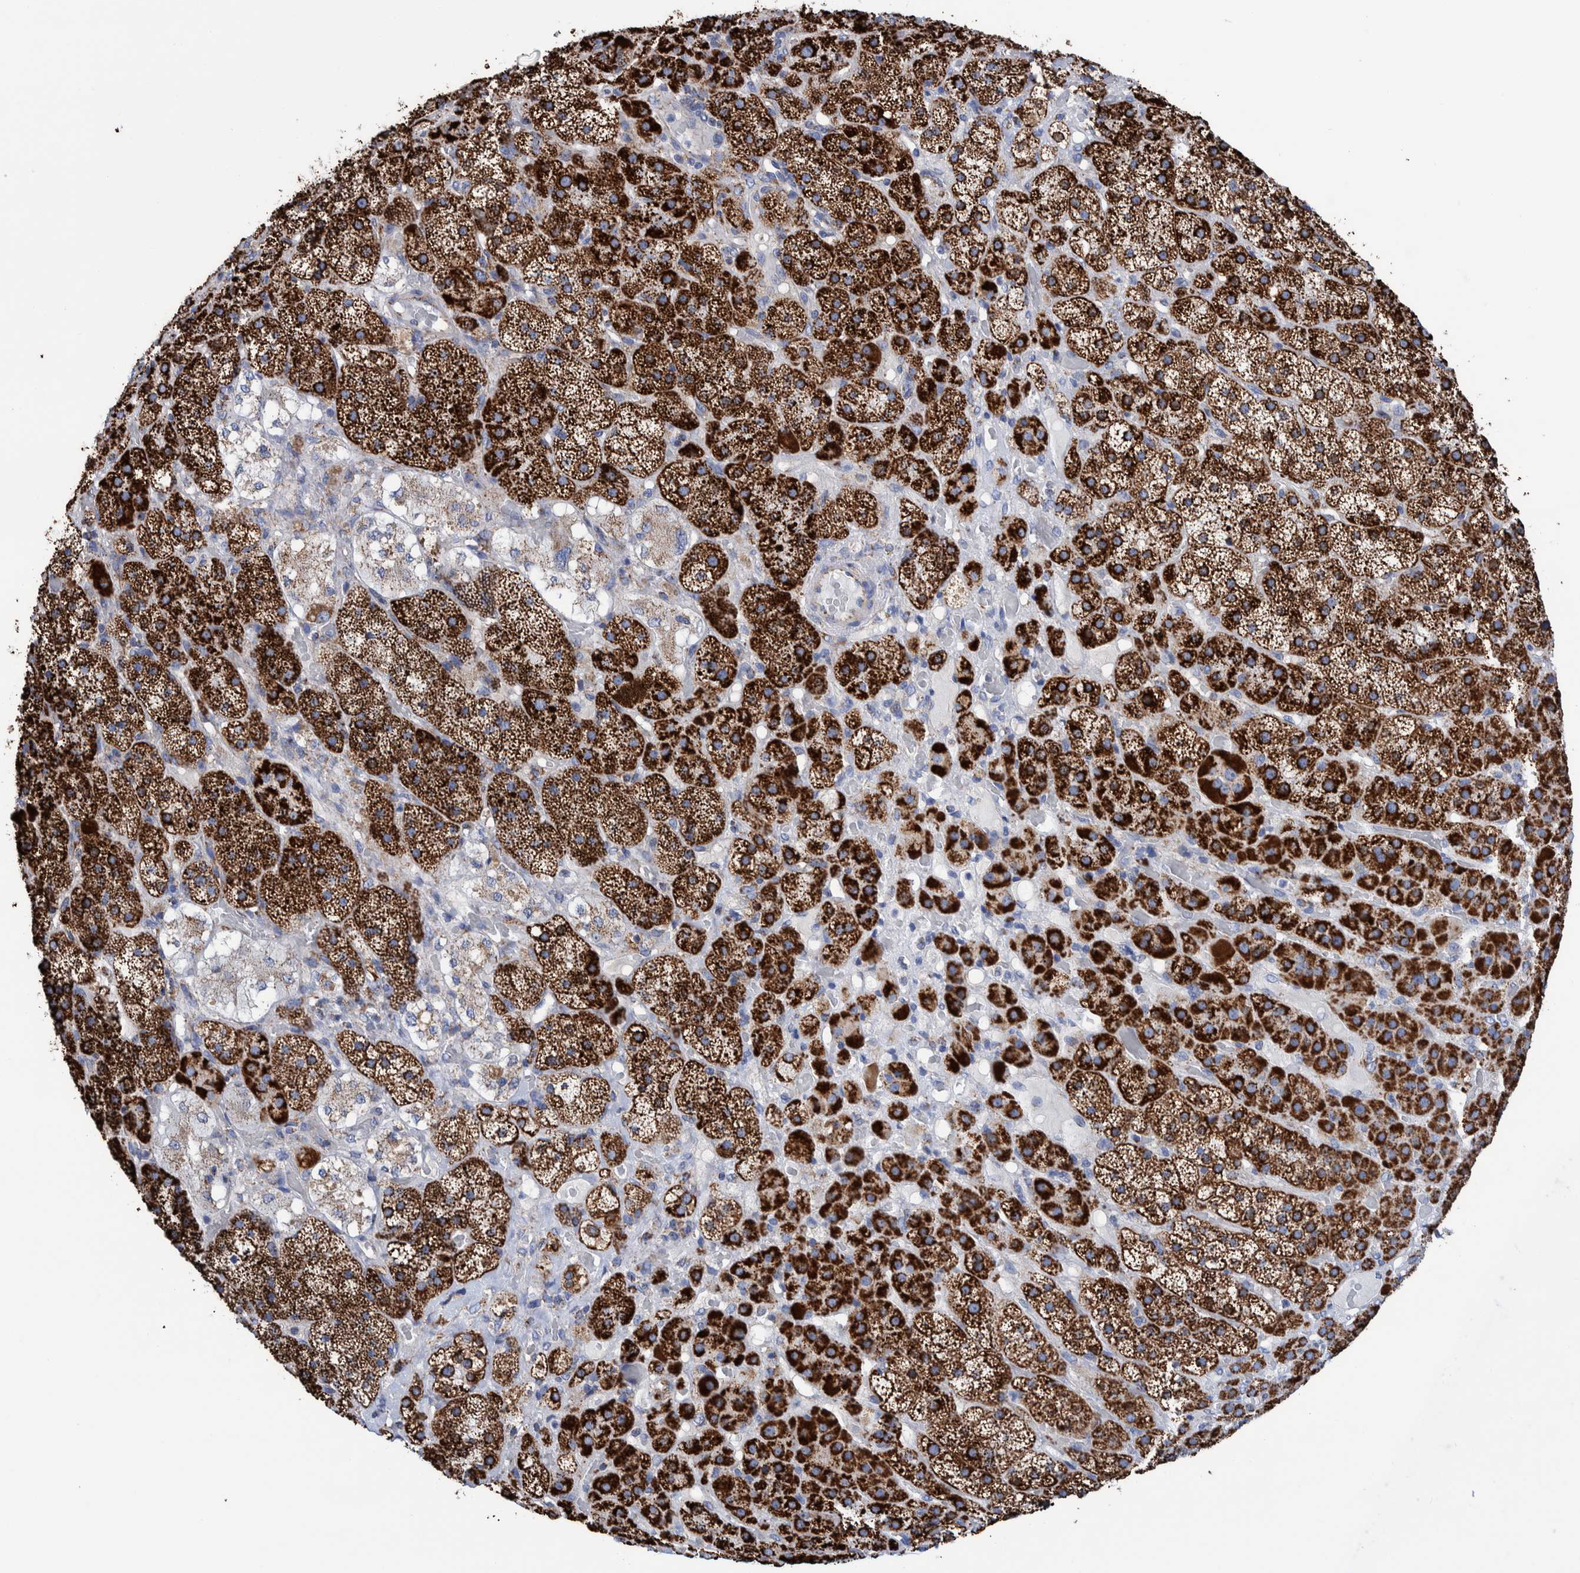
{"staining": {"intensity": "strong", "quantity": ">75%", "location": "cytoplasmic/membranous"}, "tissue": "adrenal gland", "cell_type": "Glandular cells", "image_type": "normal", "snomed": [{"axis": "morphology", "description": "Normal tissue, NOS"}, {"axis": "topography", "description": "Adrenal gland"}], "caption": "Brown immunohistochemical staining in benign human adrenal gland reveals strong cytoplasmic/membranous positivity in about >75% of glandular cells.", "gene": "DECR1", "patient": {"sex": "male", "age": 57}}